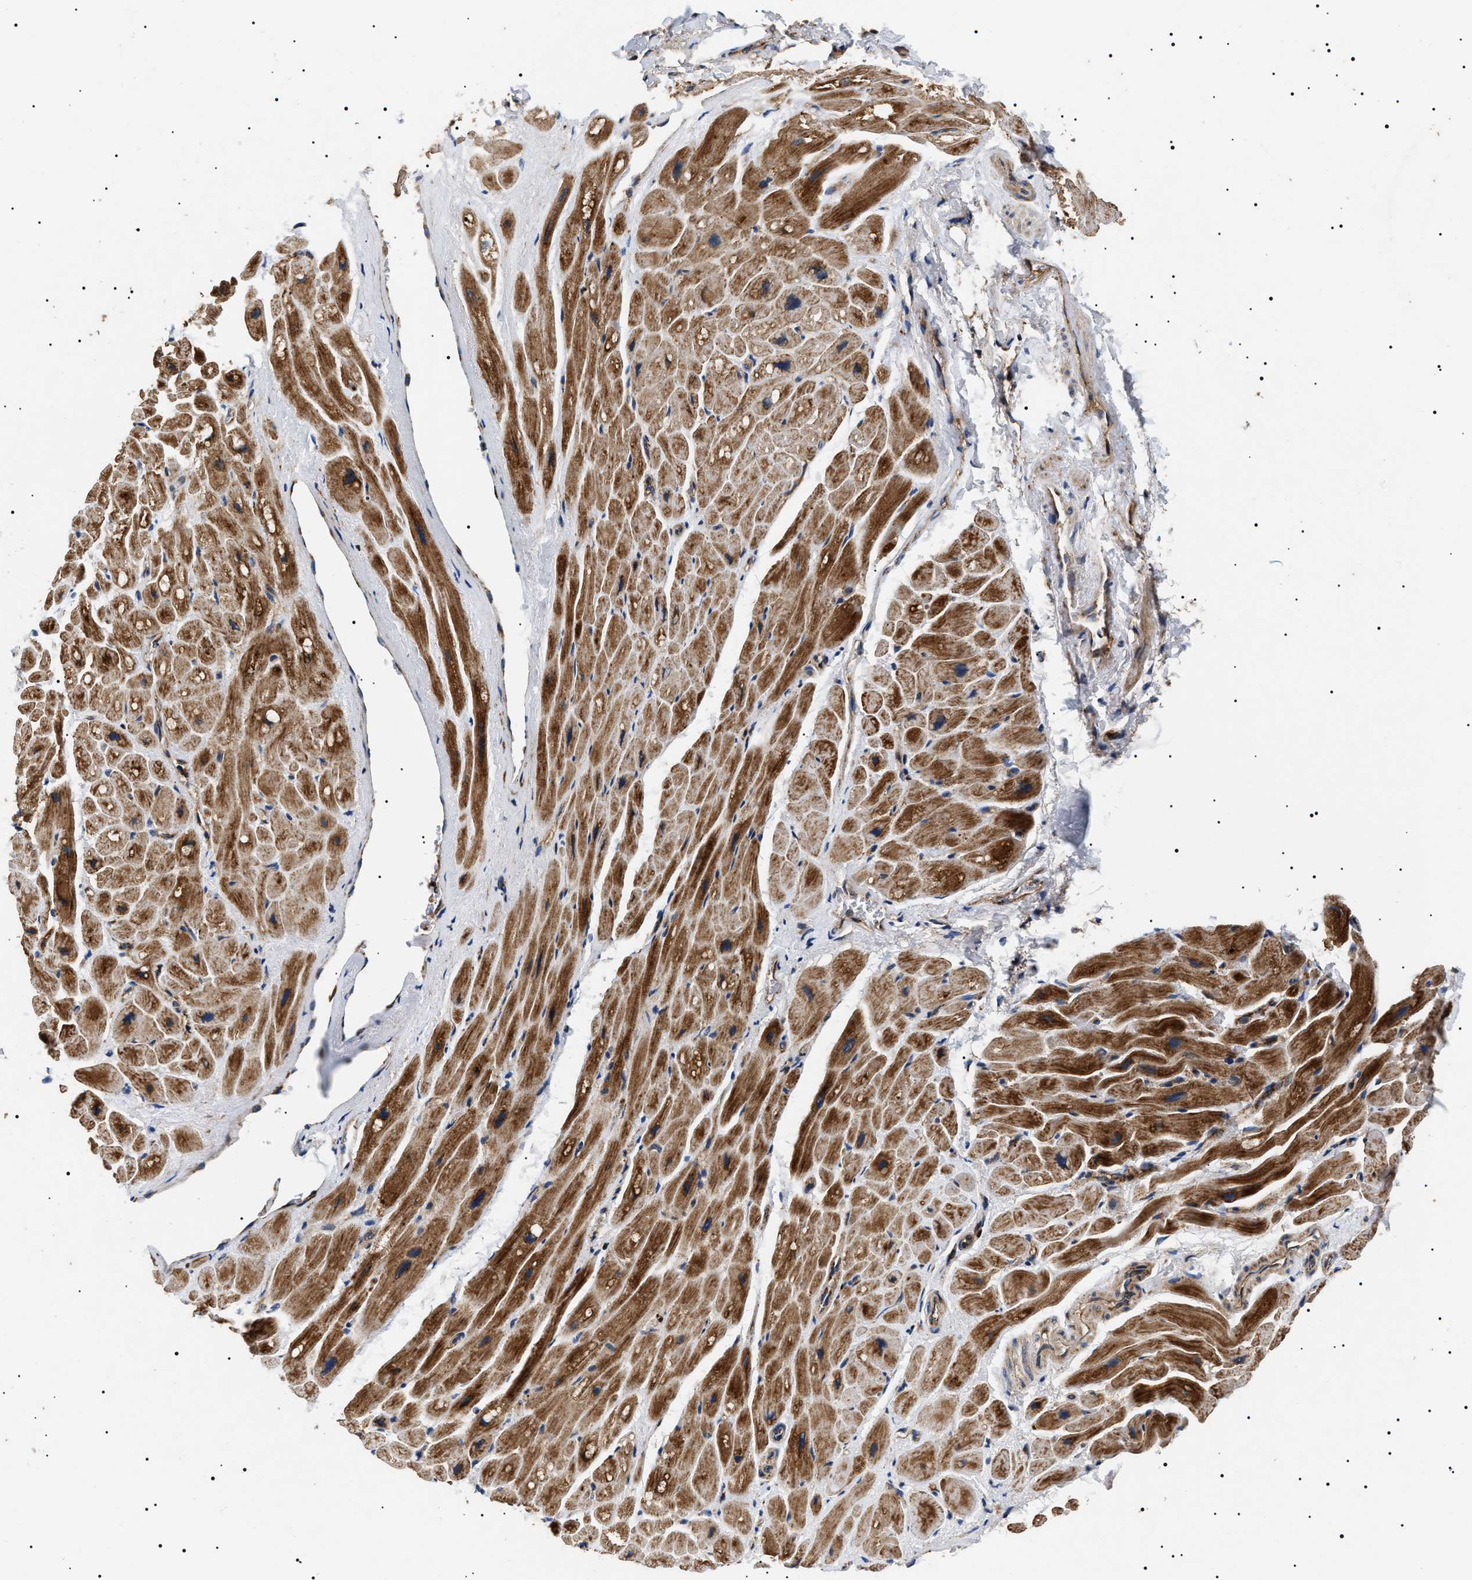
{"staining": {"intensity": "moderate", "quantity": ">75%", "location": "cytoplasmic/membranous"}, "tissue": "heart muscle", "cell_type": "Cardiomyocytes", "image_type": "normal", "snomed": [{"axis": "morphology", "description": "Normal tissue, NOS"}, {"axis": "topography", "description": "Heart"}], "caption": "Unremarkable heart muscle reveals moderate cytoplasmic/membranous positivity in about >75% of cardiomyocytes.", "gene": "OXSM", "patient": {"sex": "male", "age": 49}}